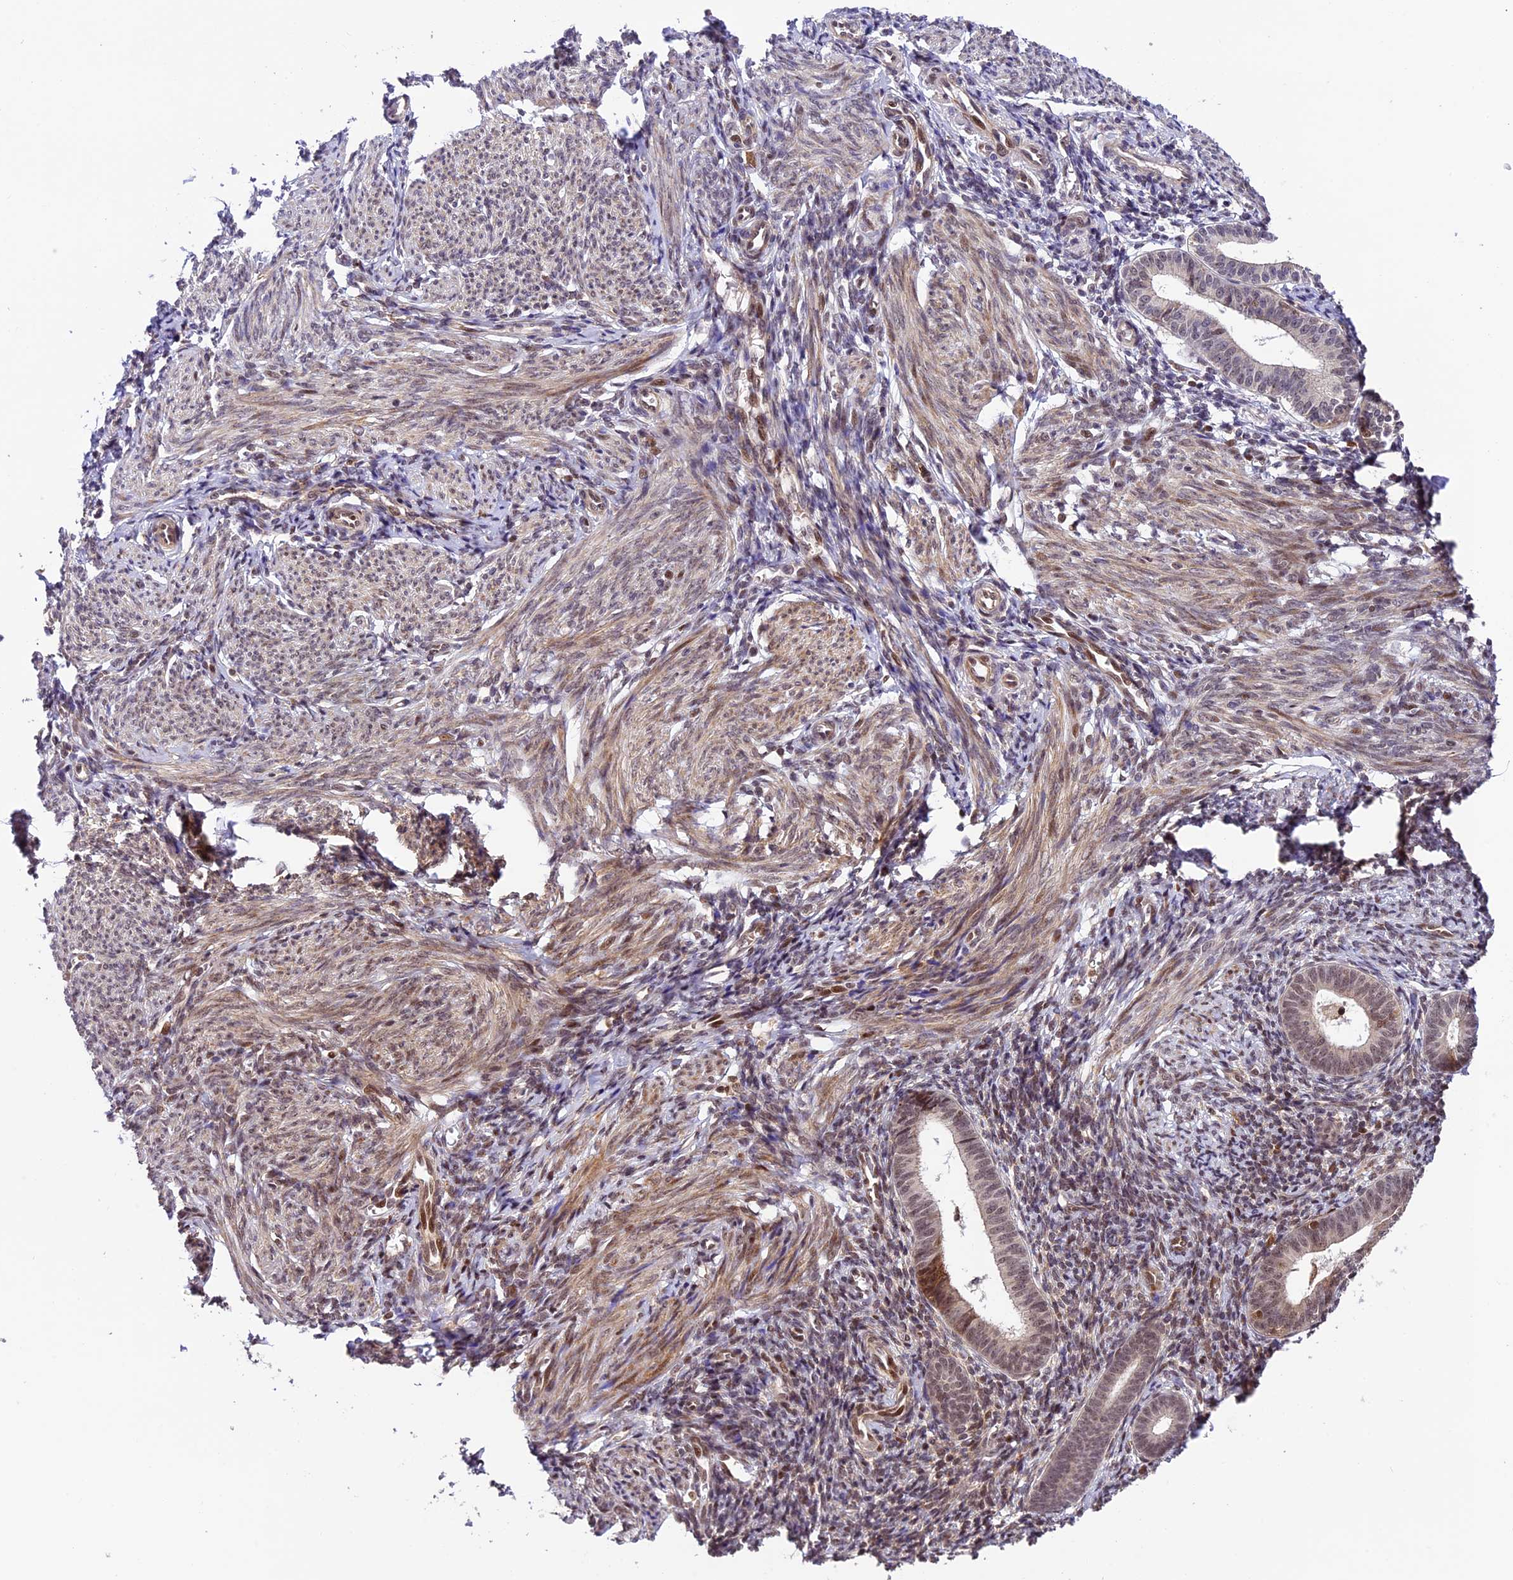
{"staining": {"intensity": "moderate", "quantity": "25%-75%", "location": "cytoplasmic/membranous,nuclear"}, "tissue": "endometrium", "cell_type": "Cells in endometrial stroma", "image_type": "normal", "snomed": [{"axis": "morphology", "description": "Normal tissue, NOS"}, {"axis": "morphology", "description": "Adenocarcinoma, NOS"}, {"axis": "topography", "description": "Endometrium"}], "caption": "Protein positivity by immunohistochemistry (IHC) exhibits moderate cytoplasmic/membranous,nuclear positivity in about 25%-75% of cells in endometrial stroma in benign endometrium.", "gene": "DHX38", "patient": {"sex": "female", "age": 57}}